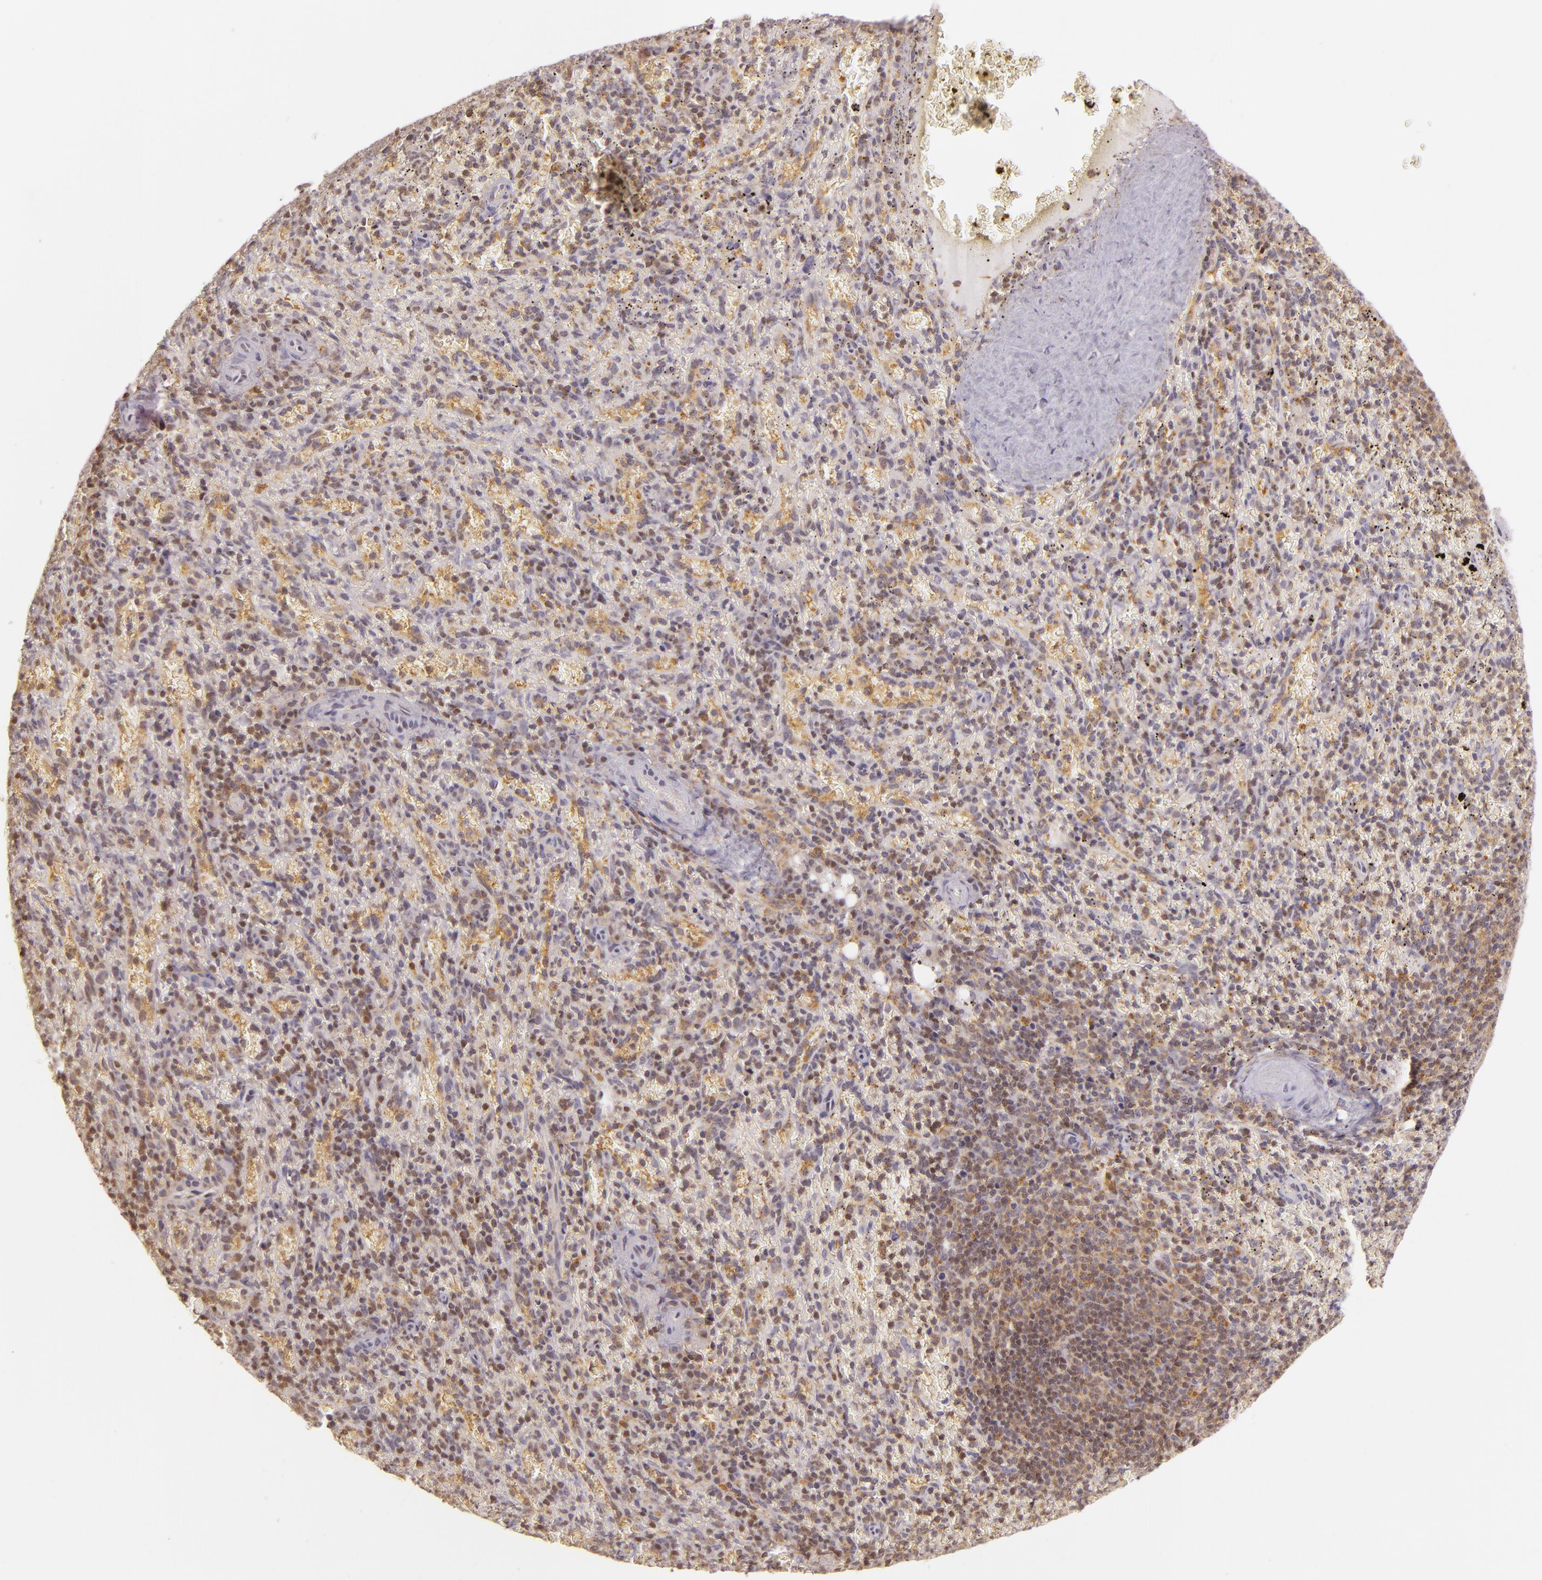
{"staining": {"intensity": "moderate", "quantity": "25%-75%", "location": "cytoplasmic/membranous"}, "tissue": "spleen", "cell_type": "Cells in red pulp", "image_type": "normal", "snomed": [{"axis": "morphology", "description": "Normal tissue, NOS"}, {"axis": "topography", "description": "Spleen"}], "caption": "Normal spleen was stained to show a protein in brown. There is medium levels of moderate cytoplasmic/membranous expression in about 25%-75% of cells in red pulp. (Stains: DAB in brown, nuclei in blue, Microscopy: brightfield microscopy at high magnification).", "gene": "ENSG00000290315", "patient": {"sex": "female", "age": 50}}